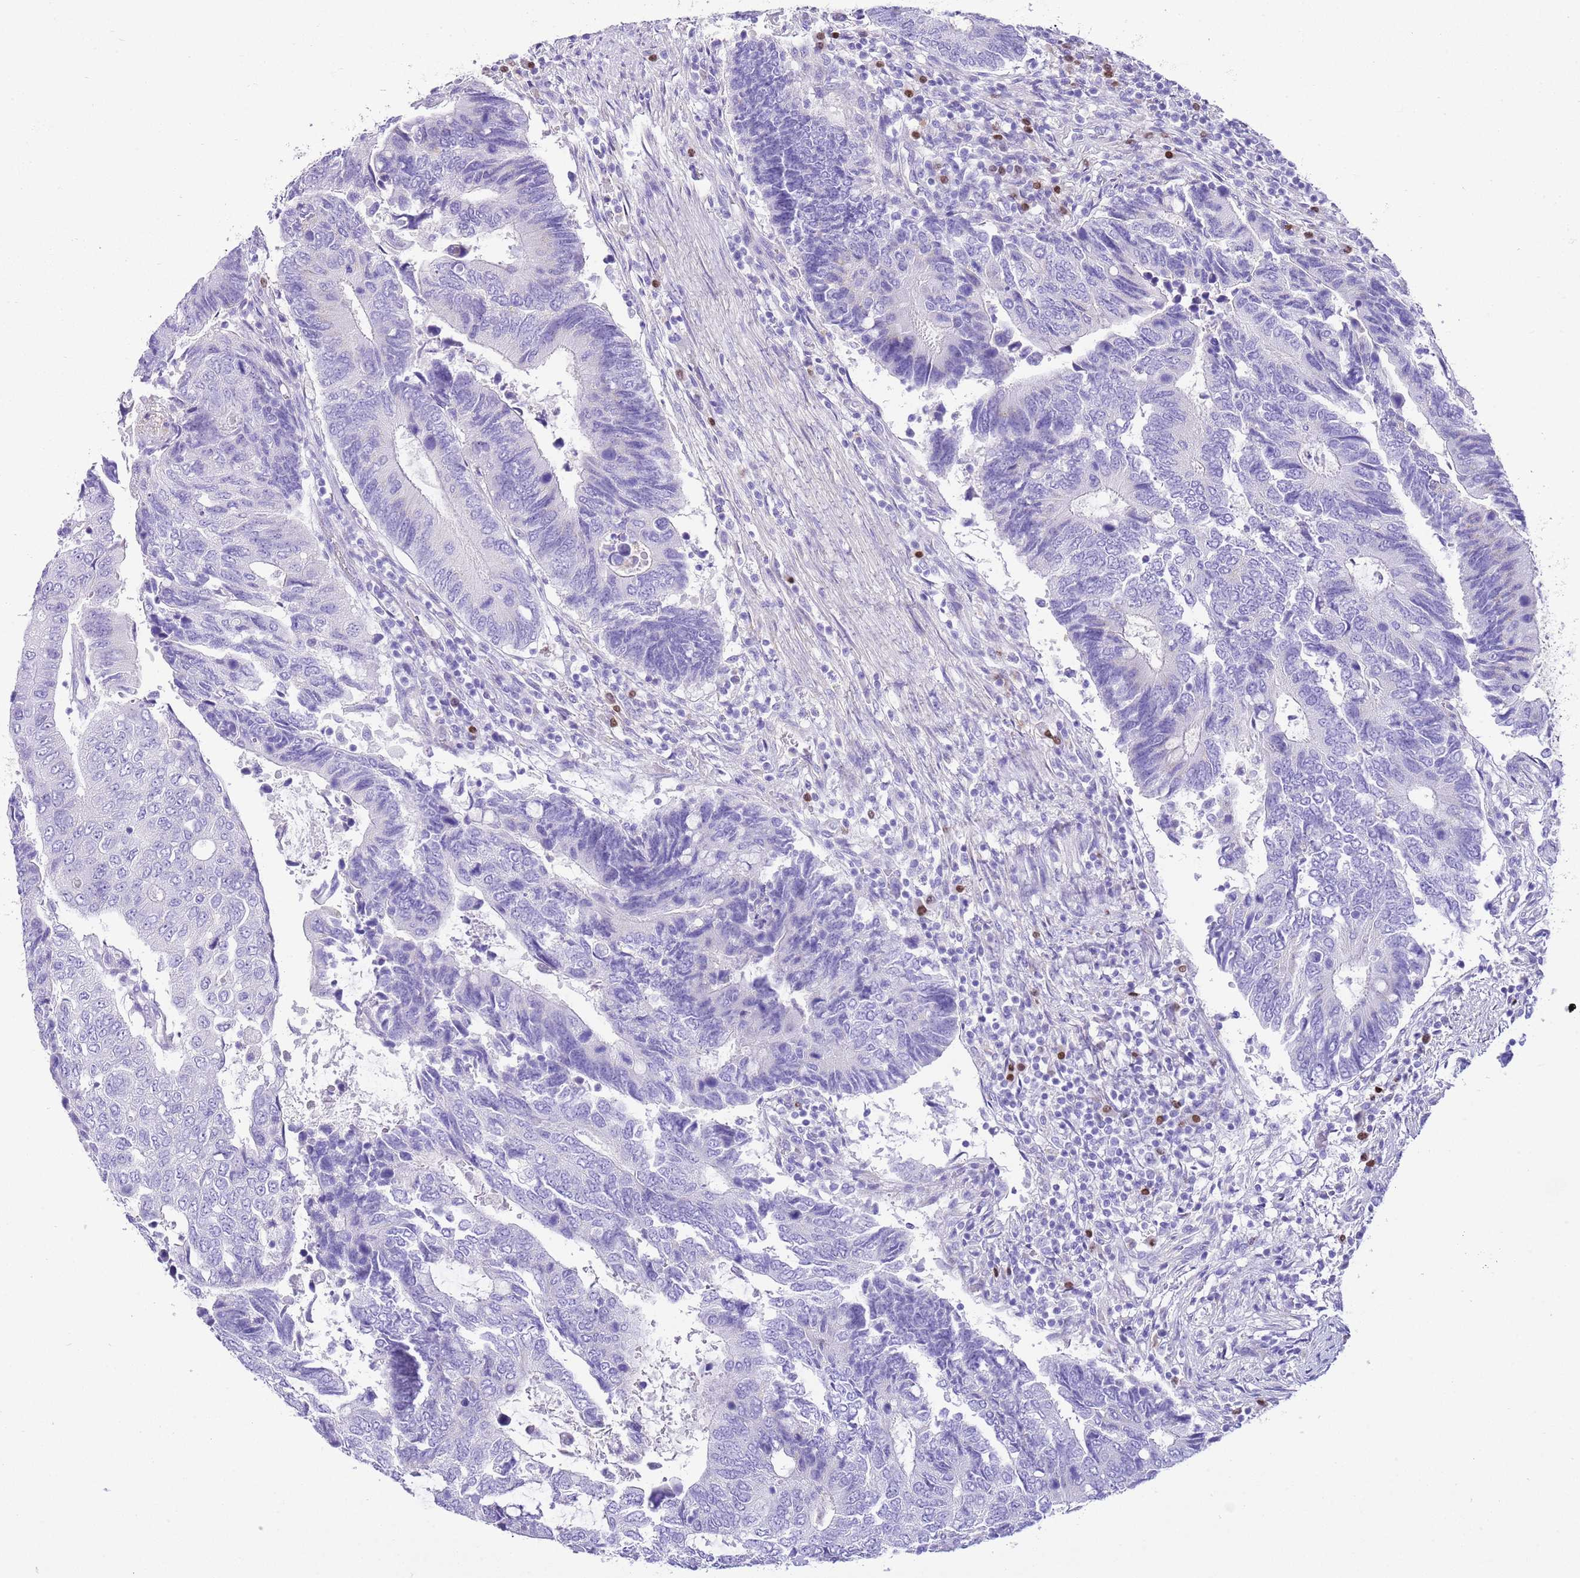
{"staining": {"intensity": "negative", "quantity": "none", "location": "none"}, "tissue": "colorectal cancer", "cell_type": "Tumor cells", "image_type": "cancer", "snomed": [{"axis": "morphology", "description": "Adenocarcinoma, NOS"}, {"axis": "topography", "description": "Colon"}], "caption": "Immunohistochemistry (IHC) micrograph of human adenocarcinoma (colorectal) stained for a protein (brown), which displays no staining in tumor cells.", "gene": "BHLHA15", "patient": {"sex": "male", "age": 87}}